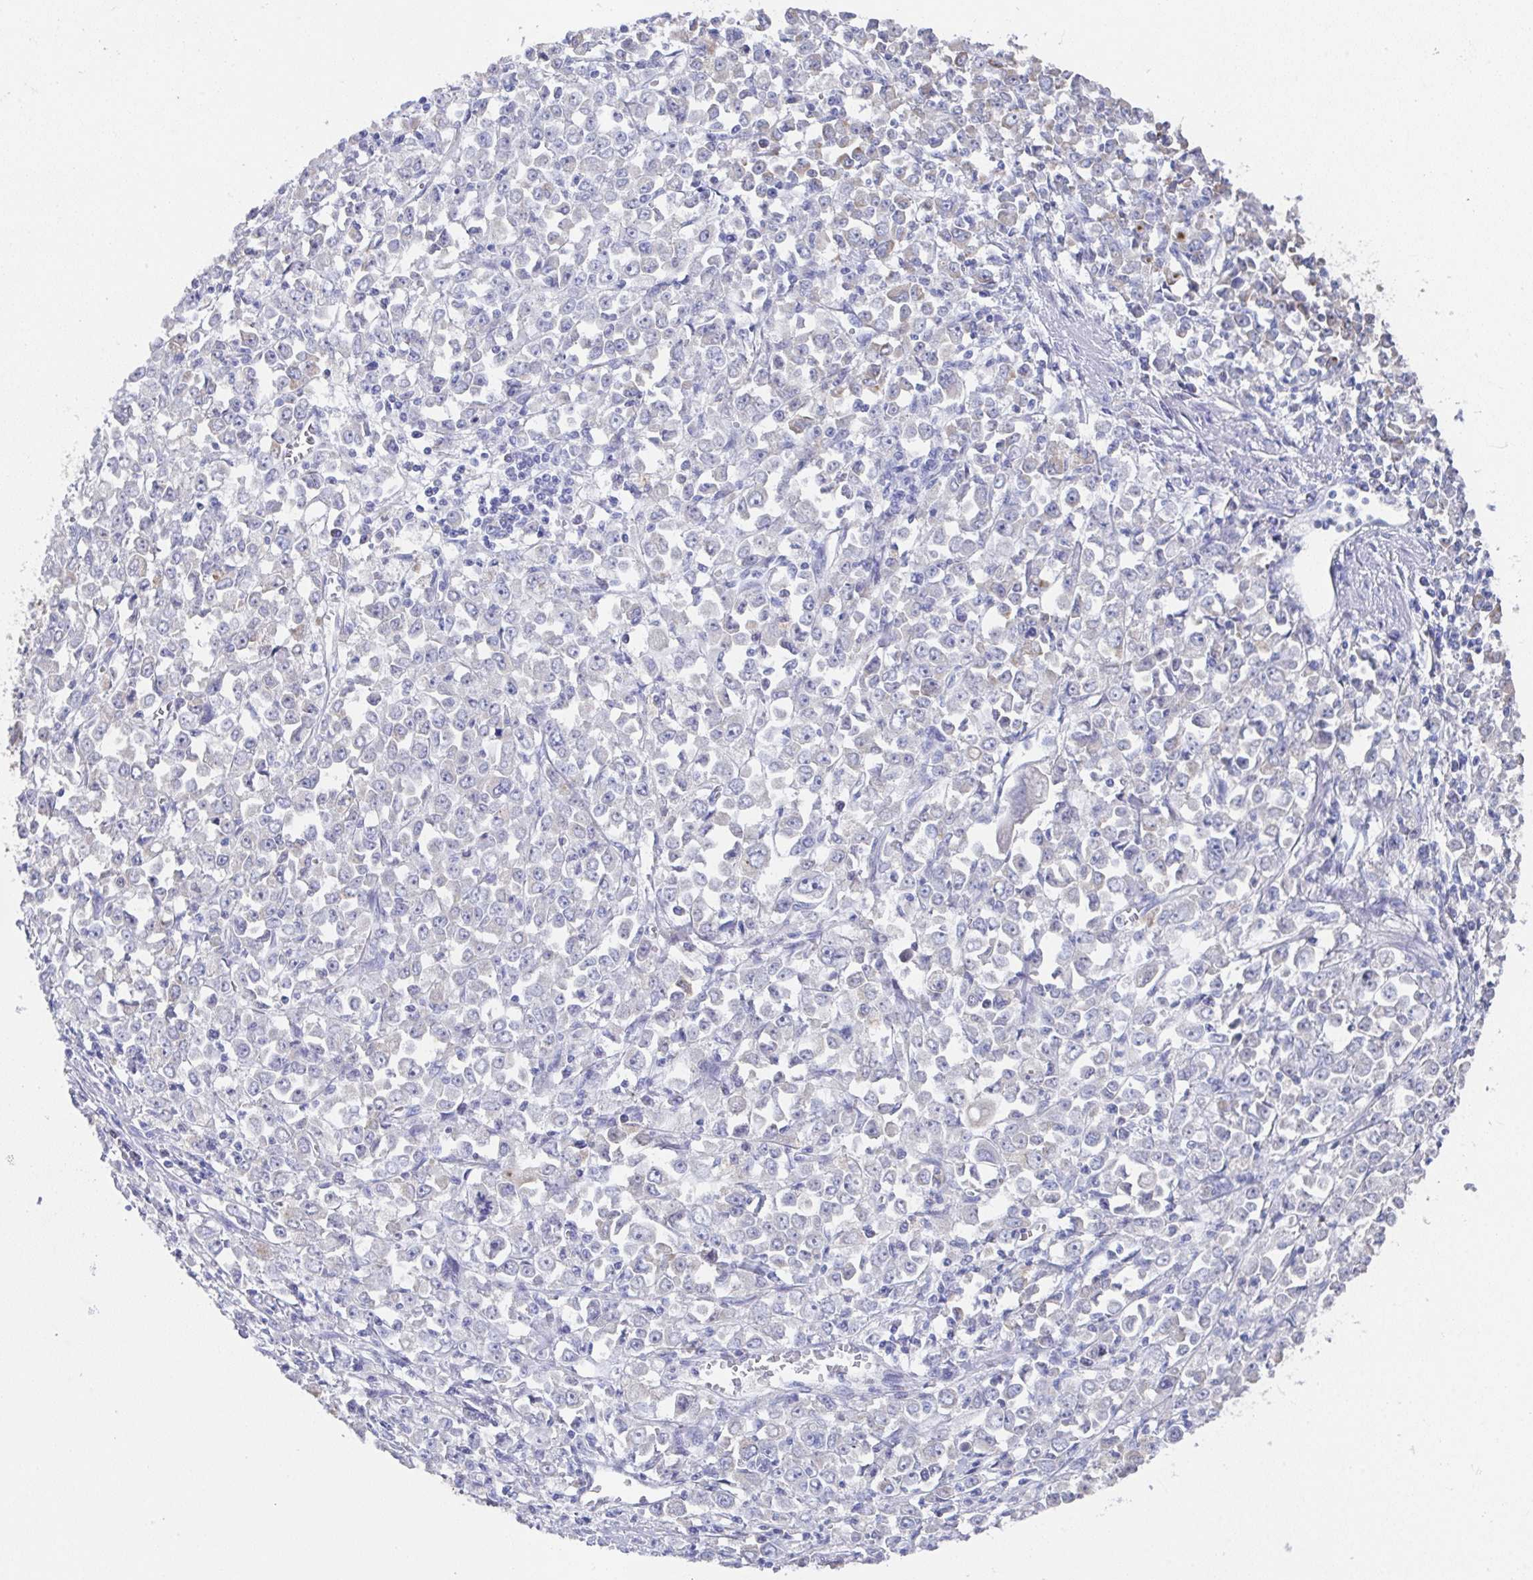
{"staining": {"intensity": "negative", "quantity": "none", "location": "none"}, "tissue": "stomach cancer", "cell_type": "Tumor cells", "image_type": "cancer", "snomed": [{"axis": "morphology", "description": "Adenocarcinoma, NOS"}, {"axis": "topography", "description": "Stomach, upper"}], "caption": "DAB (3,3'-diaminobenzidine) immunohistochemical staining of human stomach cancer (adenocarcinoma) shows no significant expression in tumor cells.", "gene": "SSC4D", "patient": {"sex": "male", "age": 70}}